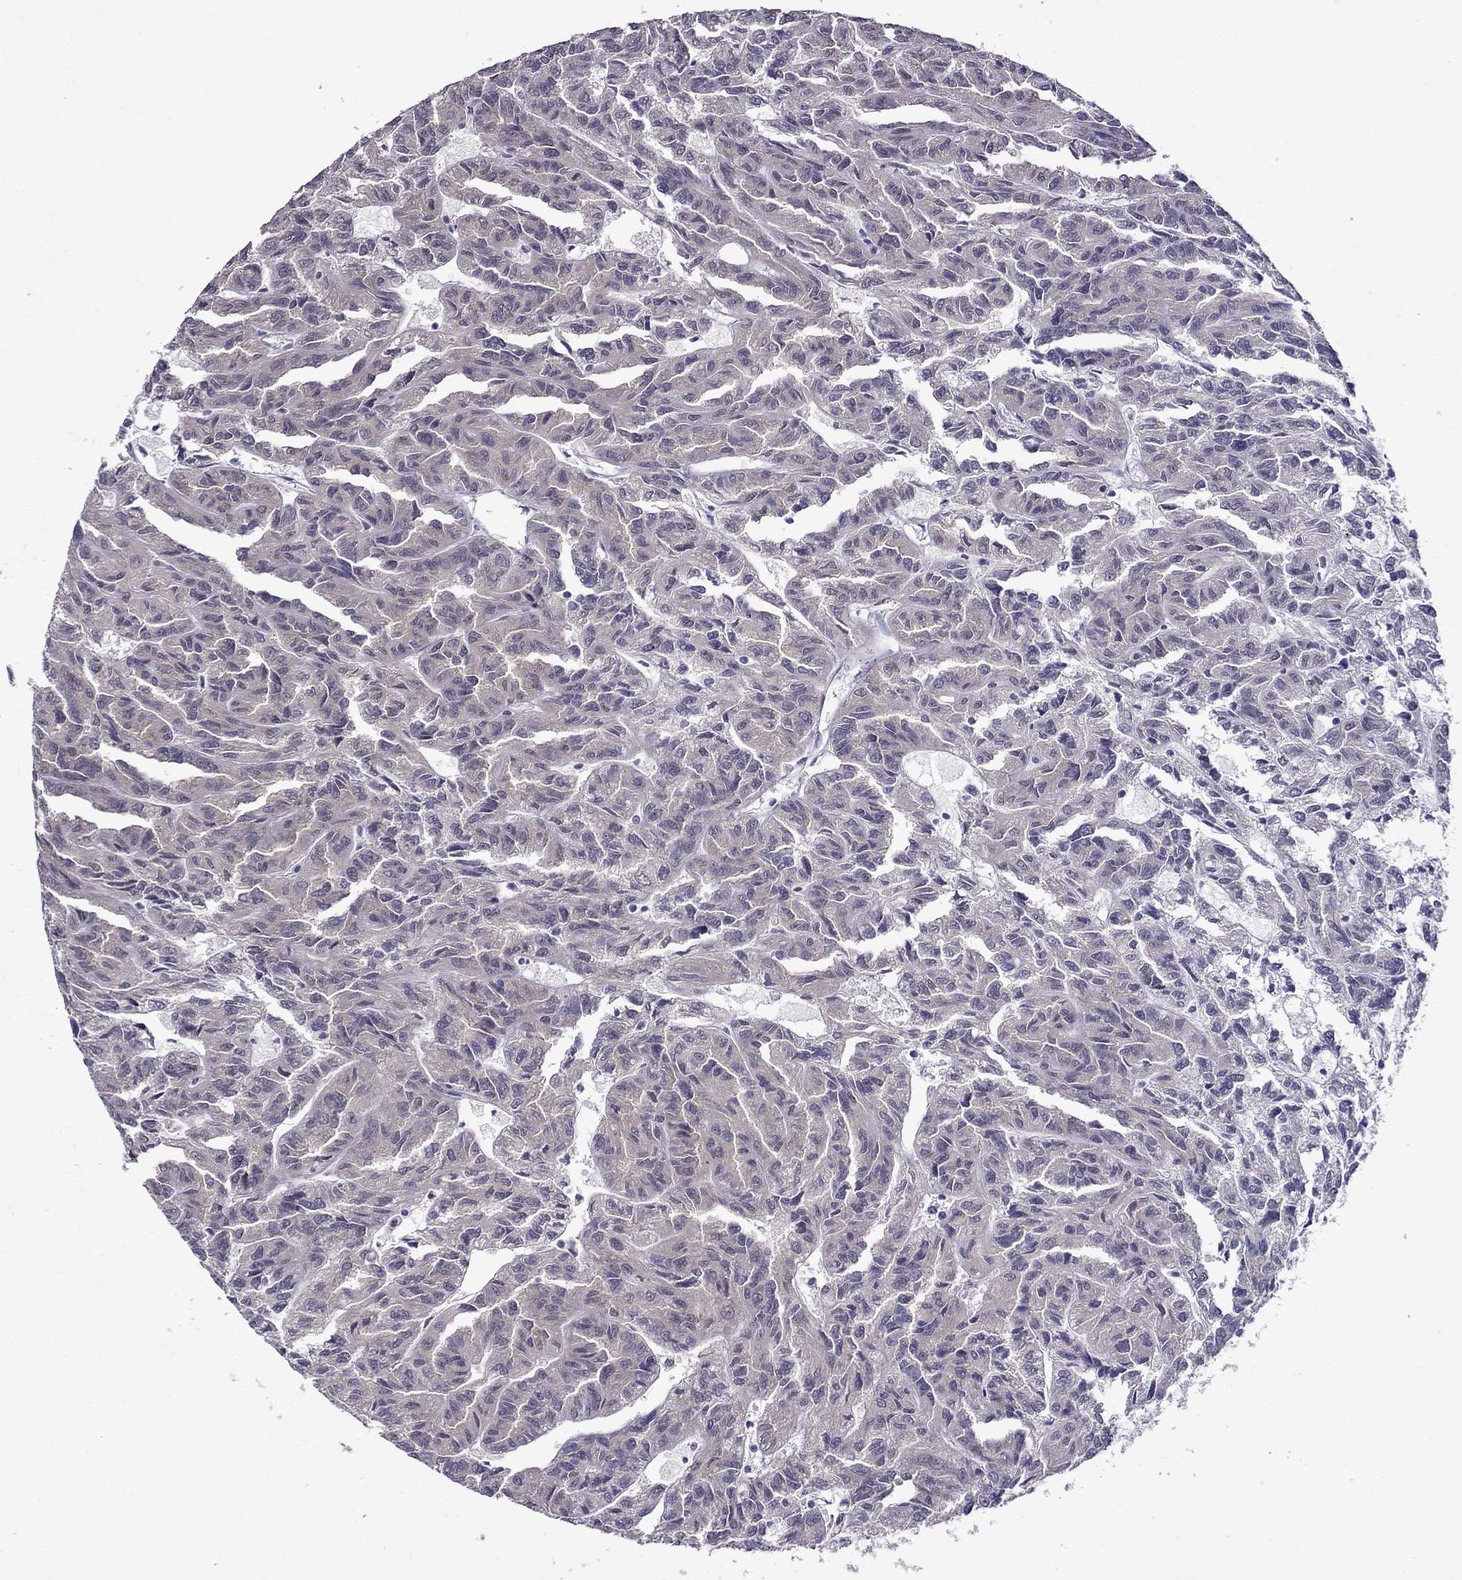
{"staining": {"intensity": "weak", "quantity": "25%-75%", "location": "cytoplasmic/membranous"}, "tissue": "renal cancer", "cell_type": "Tumor cells", "image_type": "cancer", "snomed": [{"axis": "morphology", "description": "Adenocarcinoma, NOS"}, {"axis": "topography", "description": "Kidney"}], "caption": "An image showing weak cytoplasmic/membranous expression in about 25%-75% of tumor cells in renal cancer (adenocarcinoma), as visualized by brown immunohistochemical staining.", "gene": "CDK5", "patient": {"sex": "male", "age": 79}}